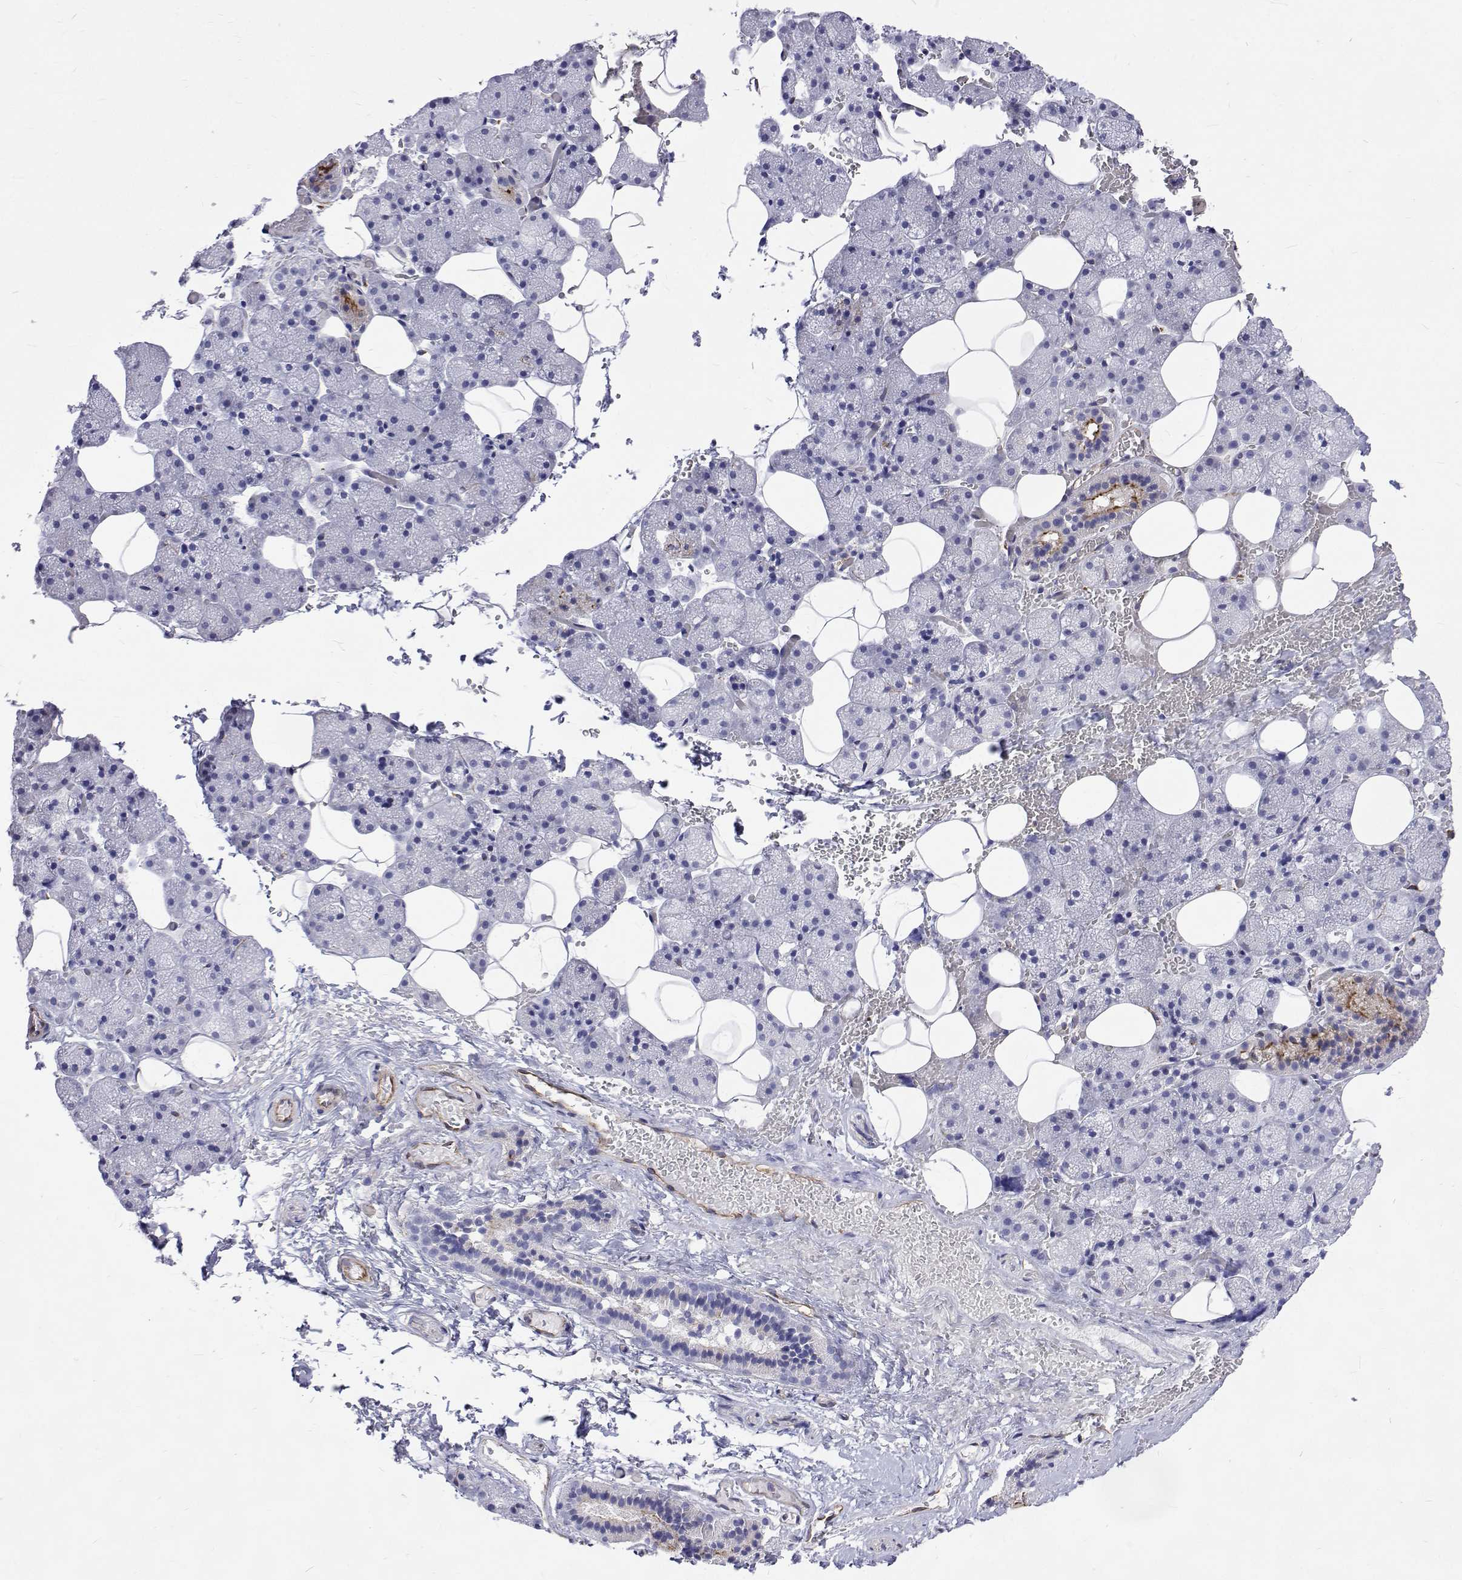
{"staining": {"intensity": "strong", "quantity": "<25%", "location": "cytoplasmic/membranous"}, "tissue": "salivary gland", "cell_type": "Glandular cells", "image_type": "normal", "snomed": [{"axis": "morphology", "description": "Normal tissue, NOS"}, {"axis": "topography", "description": "Salivary gland"}, {"axis": "topography", "description": "Peripheral nerve tissue"}], "caption": "Immunohistochemistry micrograph of unremarkable human salivary gland stained for a protein (brown), which exhibits medium levels of strong cytoplasmic/membranous positivity in approximately <25% of glandular cells.", "gene": "OPRPN", "patient": {"sex": "male", "age": 38}}